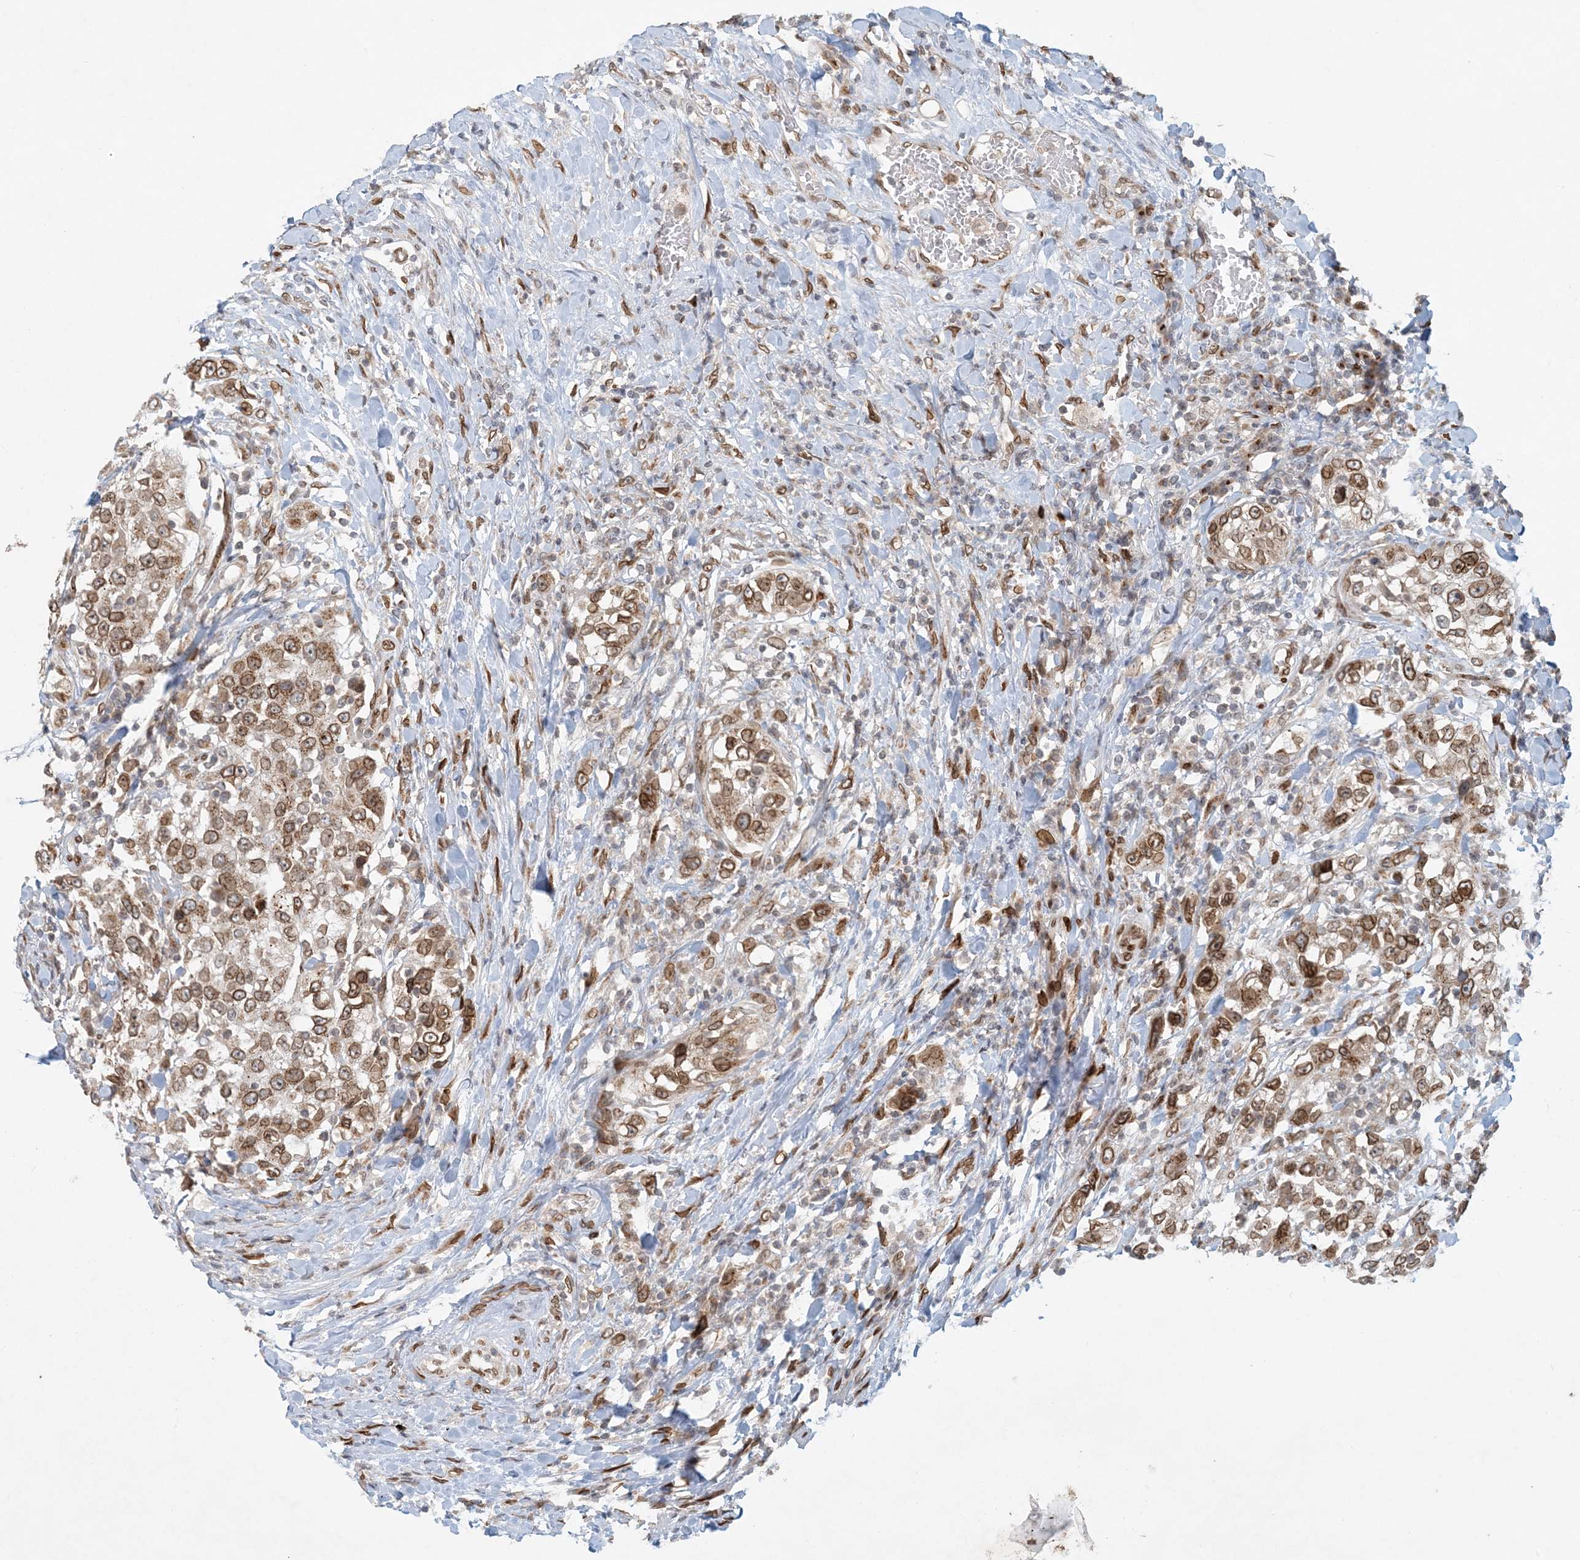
{"staining": {"intensity": "moderate", "quantity": ">75%", "location": "cytoplasmic/membranous,nuclear"}, "tissue": "urothelial cancer", "cell_type": "Tumor cells", "image_type": "cancer", "snomed": [{"axis": "morphology", "description": "Urothelial carcinoma, High grade"}, {"axis": "topography", "description": "Urinary bladder"}], "caption": "An image showing moderate cytoplasmic/membranous and nuclear expression in about >75% of tumor cells in urothelial cancer, as visualized by brown immunohistochemical staining.", "gene": "SLC35A2", "patient": {"sex": "female", "age": 80}}